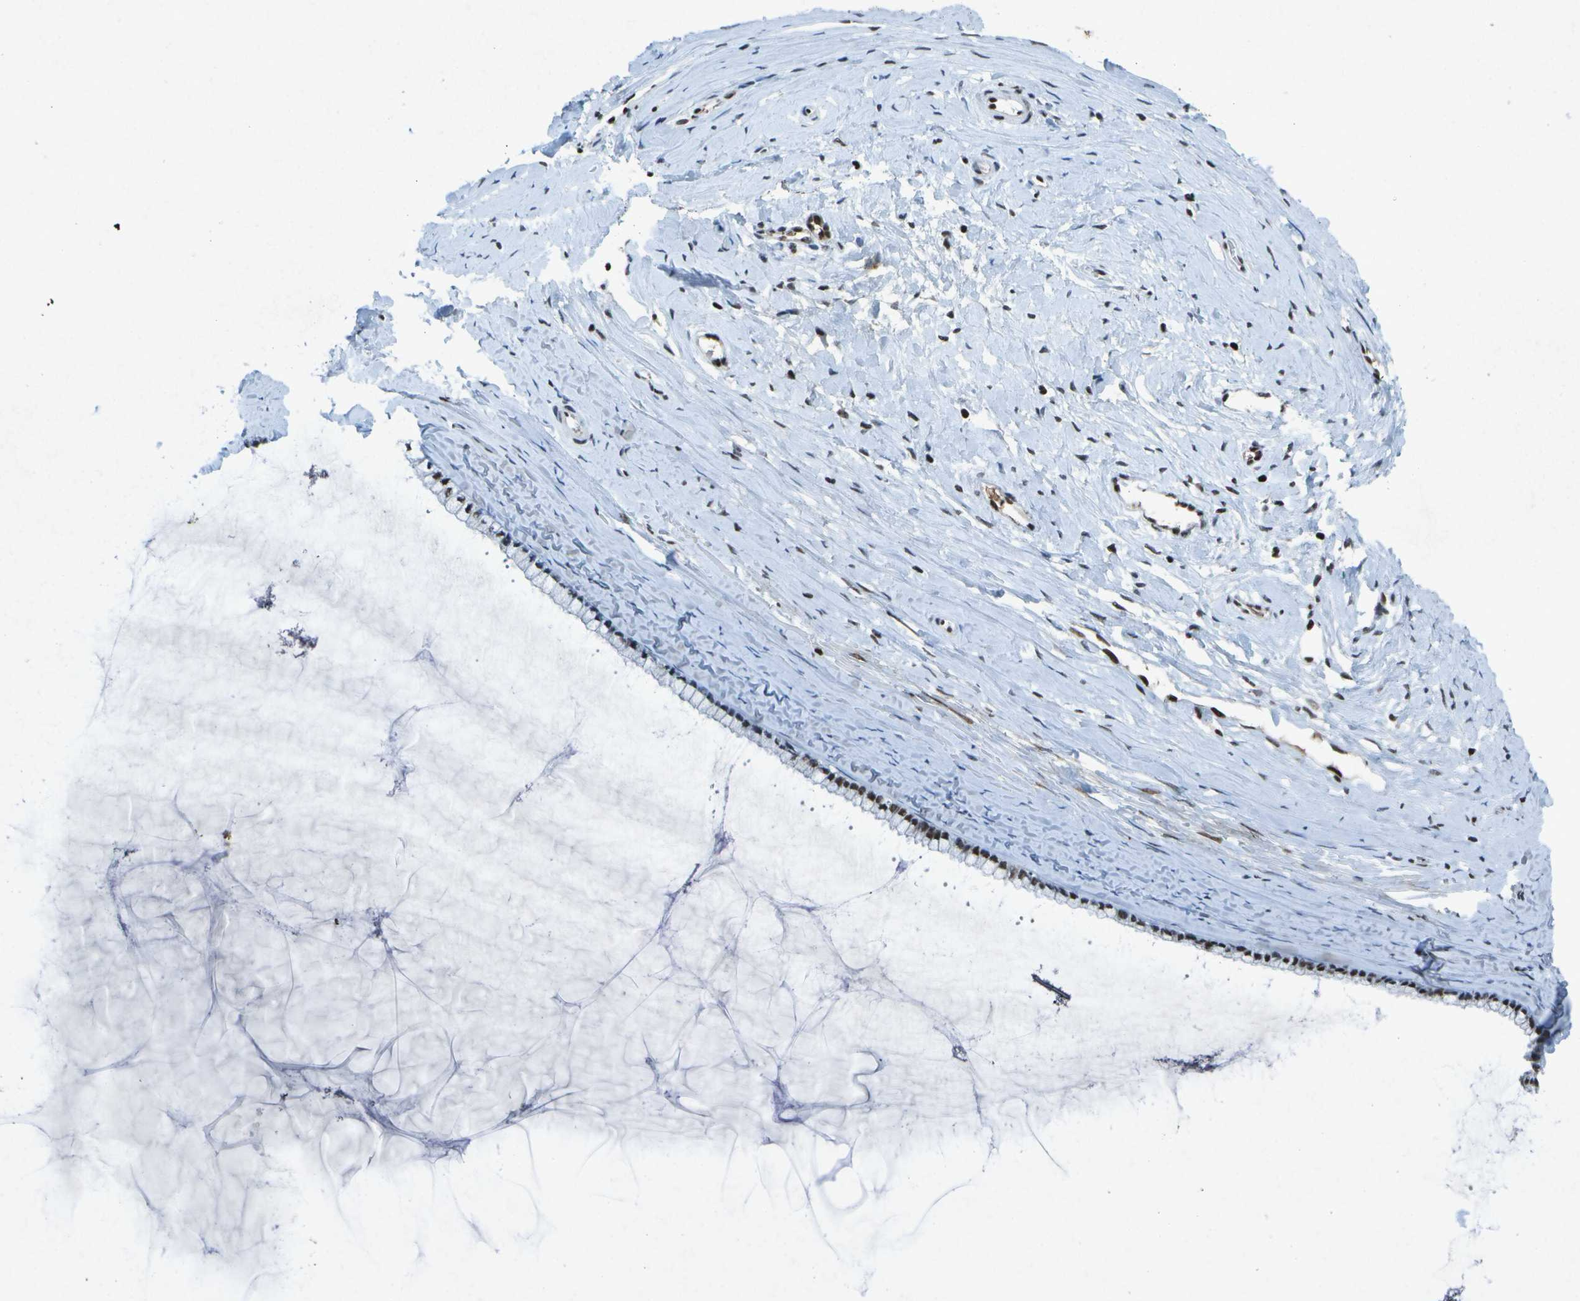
{"staining": {"intensity": "strong", "quantity": ">75%", "location": "nuclear"}, "tissue": "cervix", "cell_type": "Glandular cells", "image_type": "normal", "snomed": [{"axis": "morphology", "description": "Normal tissue, NOS"}, {"axis": "topography", "description": "Cervix"}], "caption": "The photomicrograph displays immunohistochemical staining of normal cervix. There is strong nuclear staining is present in about >75% of glandular cells.", "gene": "MTA2", "patient": {"sex": "female", "age": 39}}